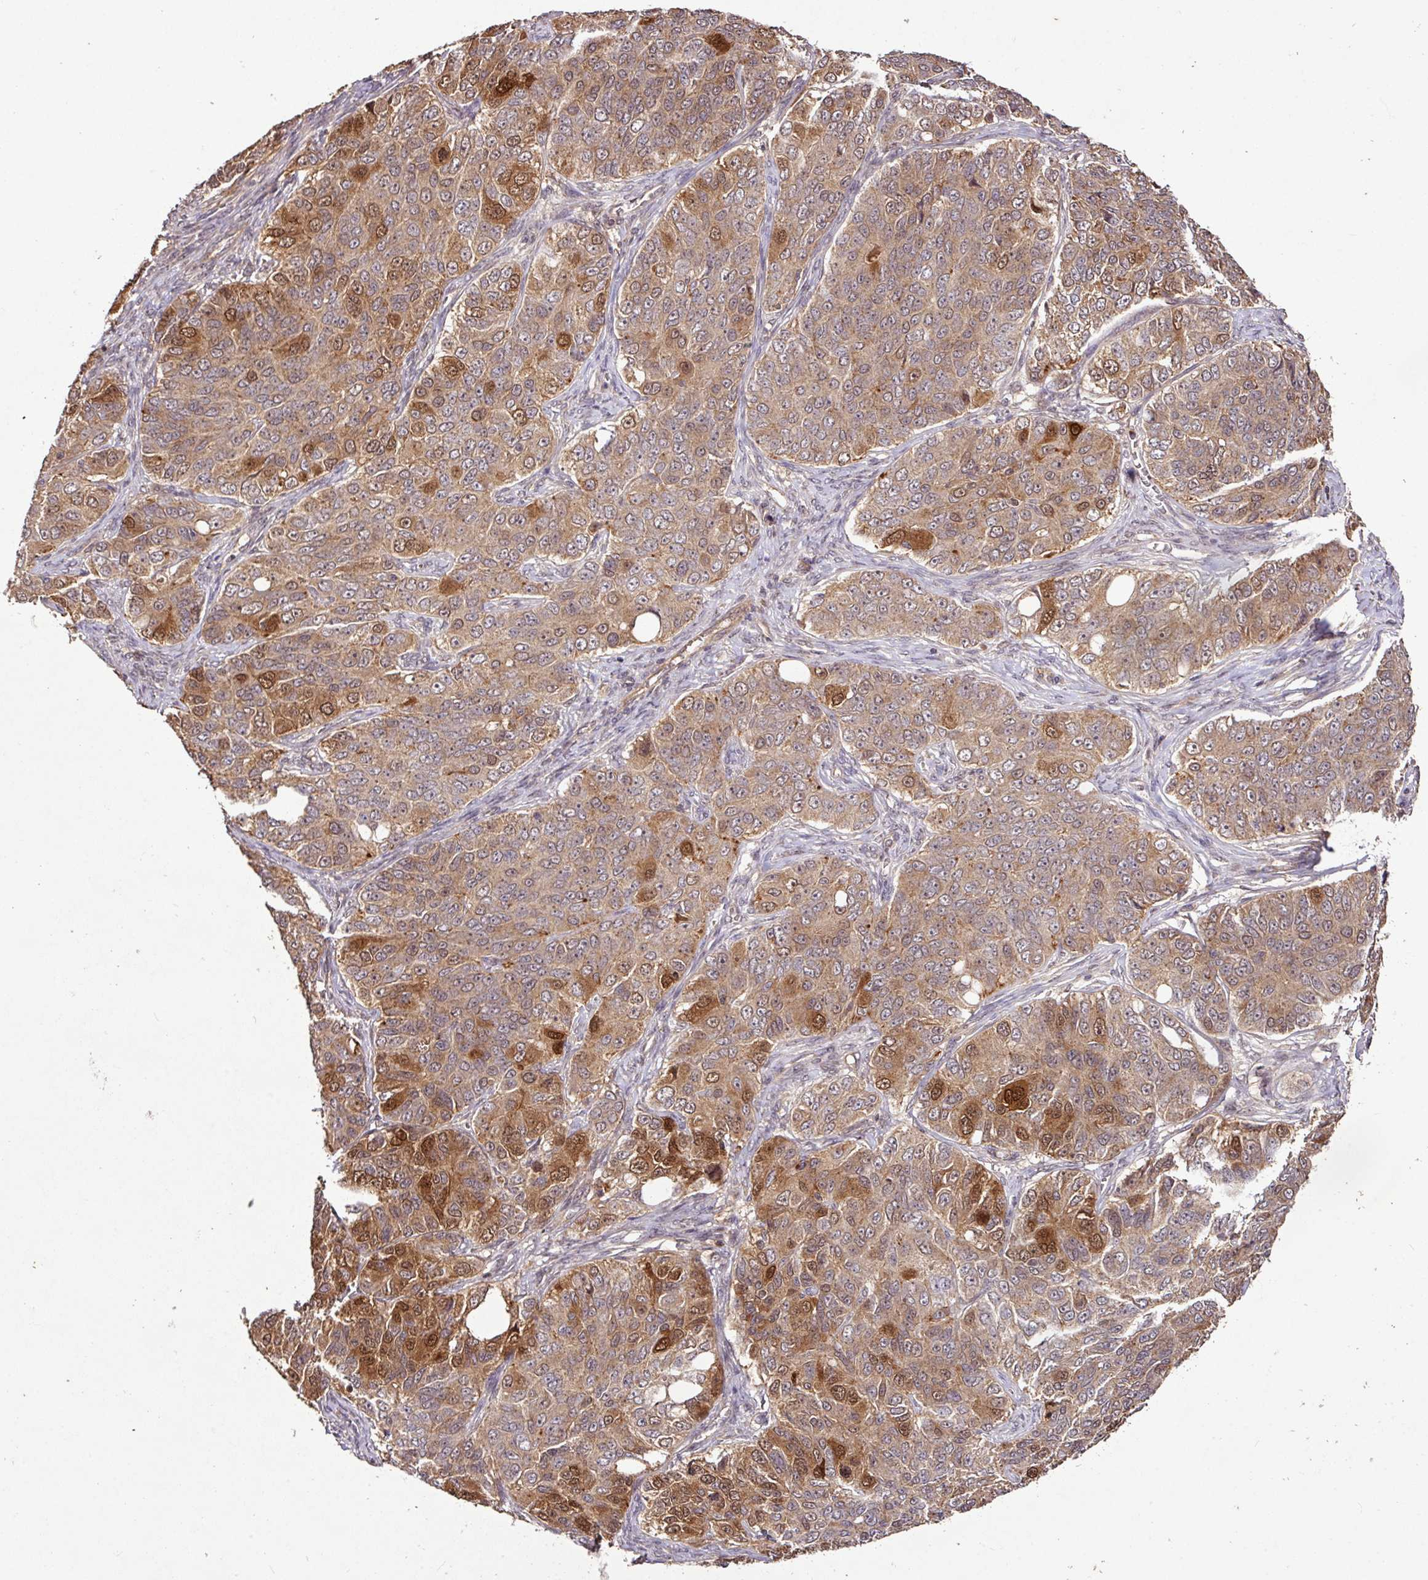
{"staining": {"intensity": "strong", "quantity": "<25%", "location": "cytoplasmic/membranous,nuclear"}, "tissue": "ovarian cancer", "cell_type": "Tumor cells", "image_type": "cancer", "snomed": [{"axis": "morphology", "description": "Carcinoma, endometroid"}, {"axis": "topography", "description": "Ovary"}], "caption": "Immunohistochemistry (IHC) staining of ovarian endometroid carcinoma, which demonstrates medium levels of strong cytoplasmic/membranous and nuclear positivity in about <25% of tumor cells indicating strong cytoplasmic/membranous and nuclear protein expression. The staining was performed using DAB (brown) for protein detection and nuclei were counterstained in hematoxylin (blue).", "gene": "FAIM", "patient": {"sex": "female", "age": 51}}